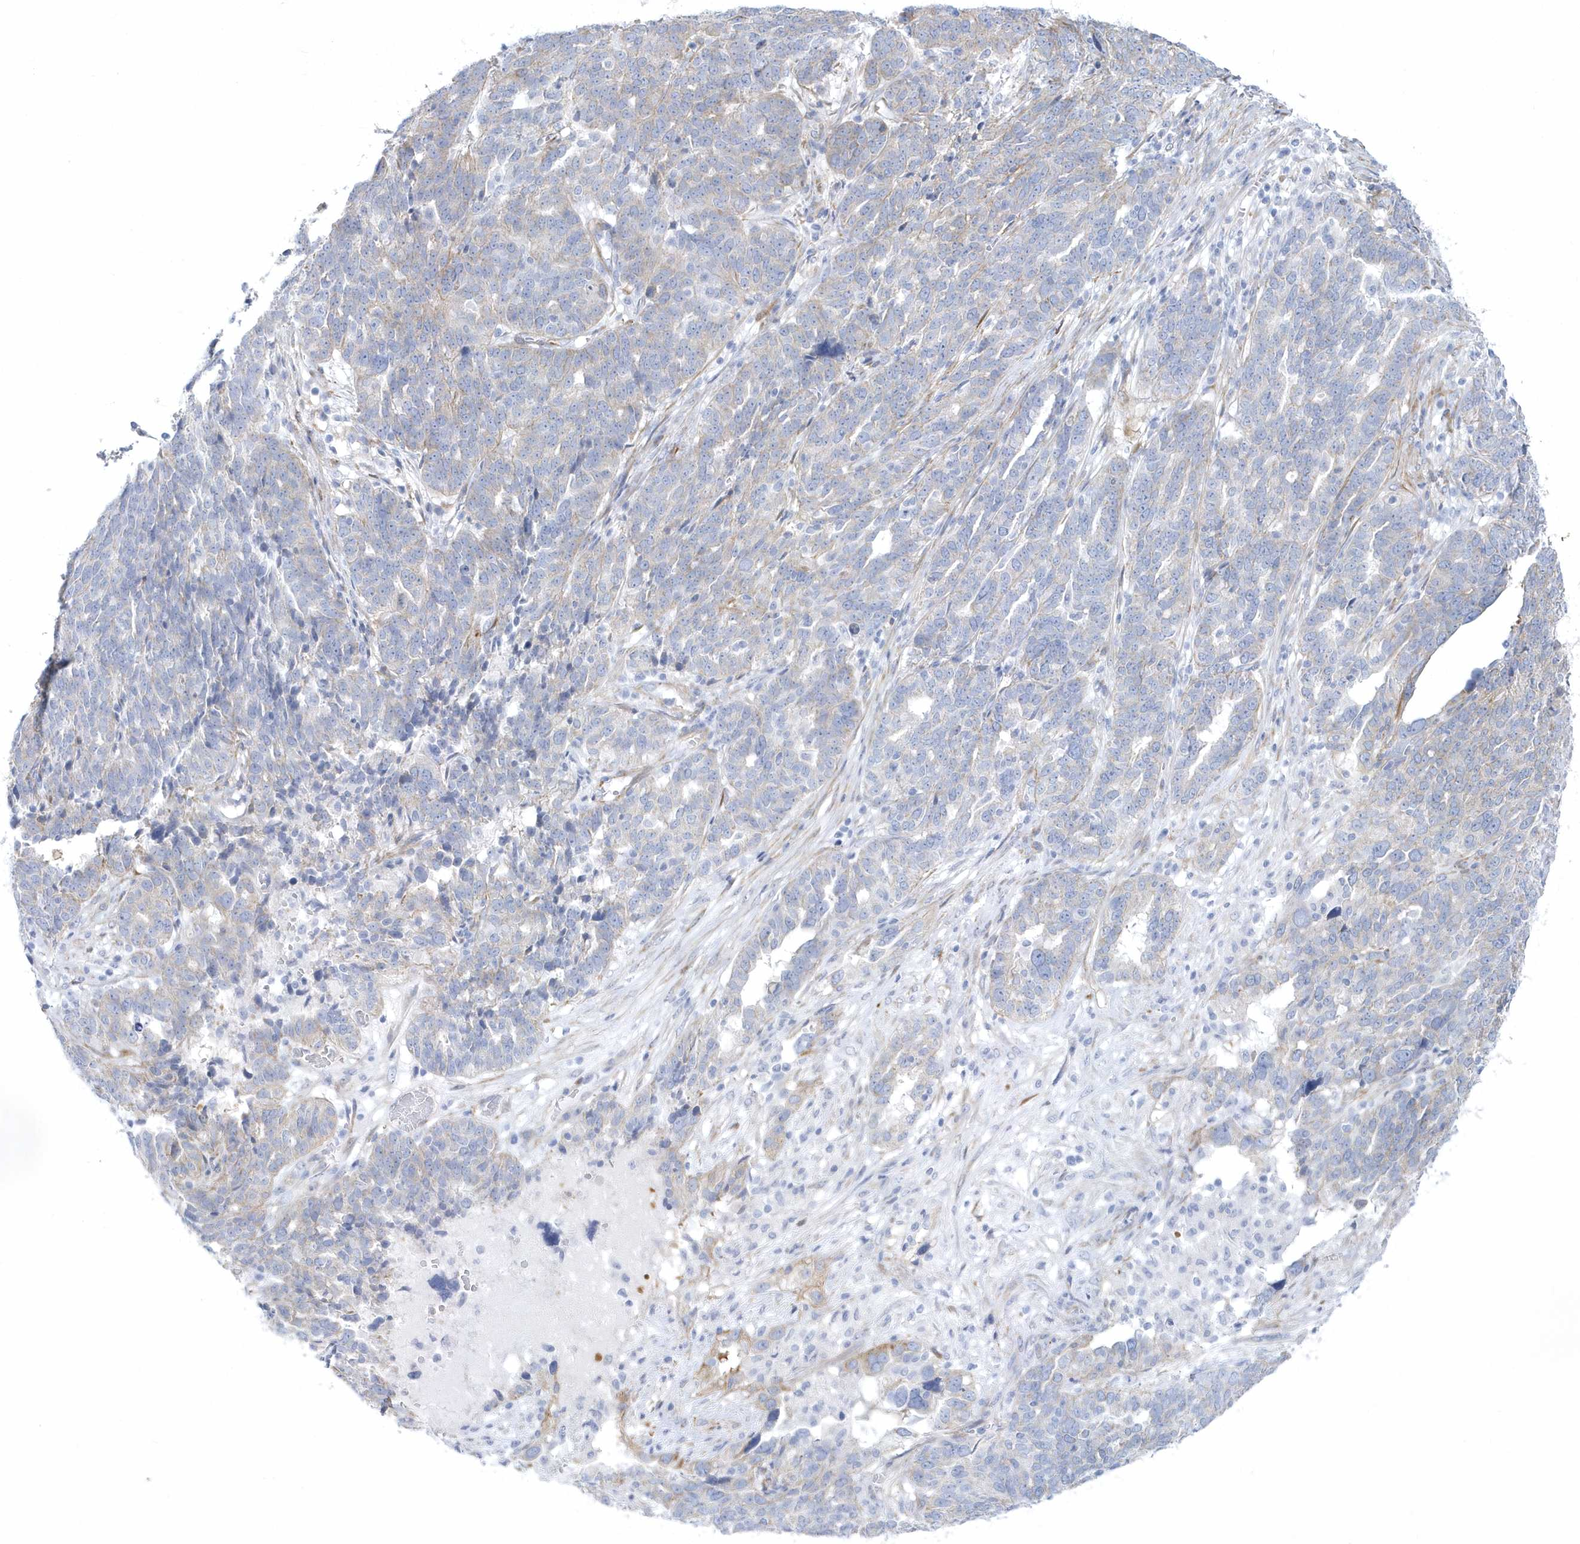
{"staining": {"intensity": "weak", "quantity": "<25%", "location": "cytoplasmic/membranous"}, "tissue": "ovarian cancer", "cell_type": "Tumor cells", "image_type": "cancer", "snomed": [{"axis": "morphology", "description": "Cystadenocarcinoma, serous, NOS"}, {"axis": "topography", "description": "Ovary"}], "caption": "Micrograph shows no protein staining in tumor cells of ovarian cancer (serous cystadenocarcinoma) tissue. (Immunohistochemistry (ihc), brightfield microscopy, high magnification).", "gene": "WDR27", "patient": {"sex": "female", "age": 59}}